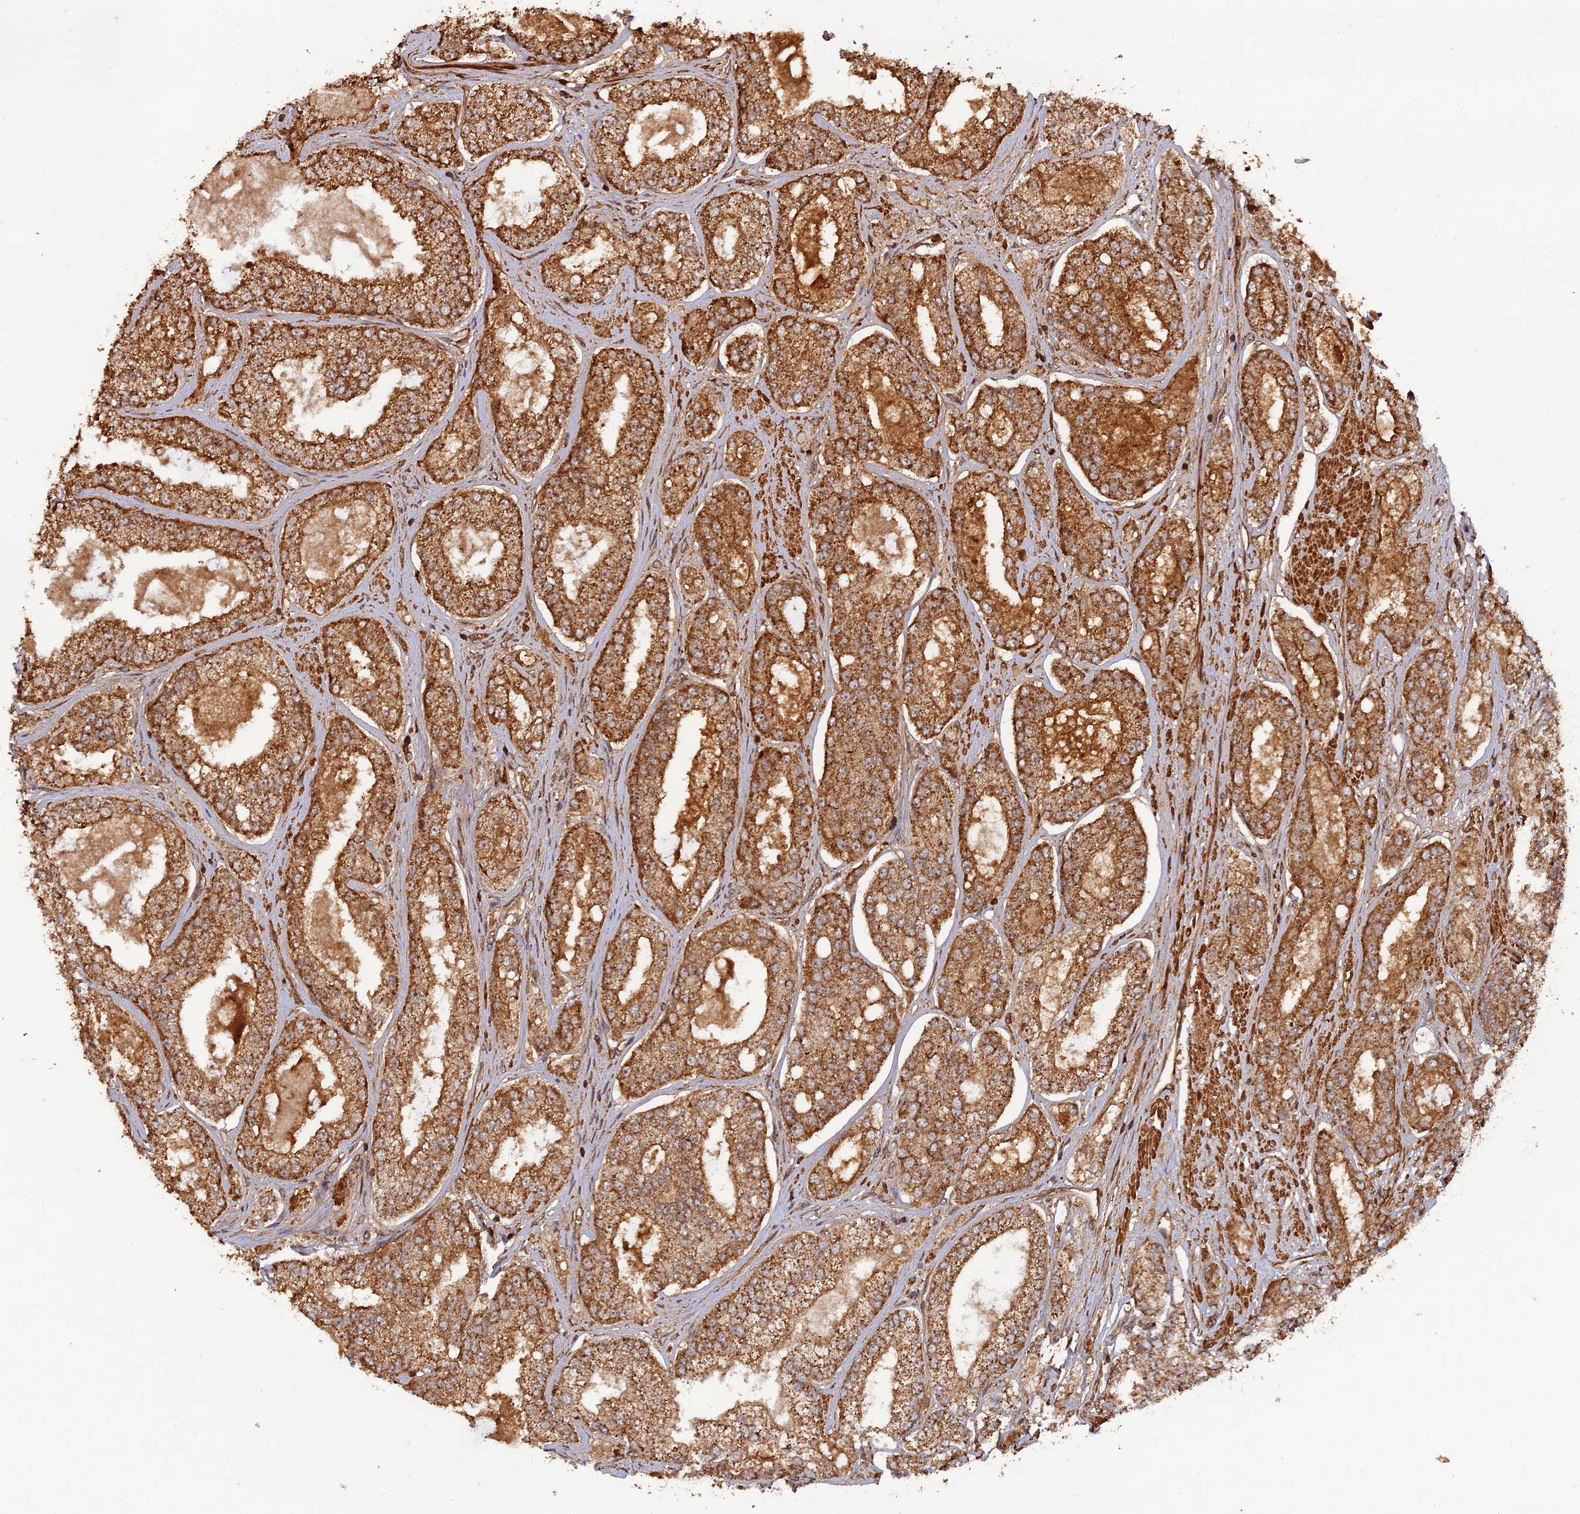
{"staining": {"intensity": "strong", "quantity": ">75%", "location": "cytoplasmic/membranous"}, "tissue": "prostate cancer", "cell_type": "Tumor cells", "image_type": "cancer", "snomed": [{"axis": "morphology", "description": "Adenocarcinoma, High grade"}, {"axis": "topography", "description": "Prostate"}], "caption": "Immunohistochemistry (IHC) of human prostate cancer (high-grade adenocarcinoma) displays high levels of strong cytoplasmic/membranous staining in approximately >75% of tumor cells.", "gene": "CCDC174", "patient": {"sex": "male", "age": 71}}